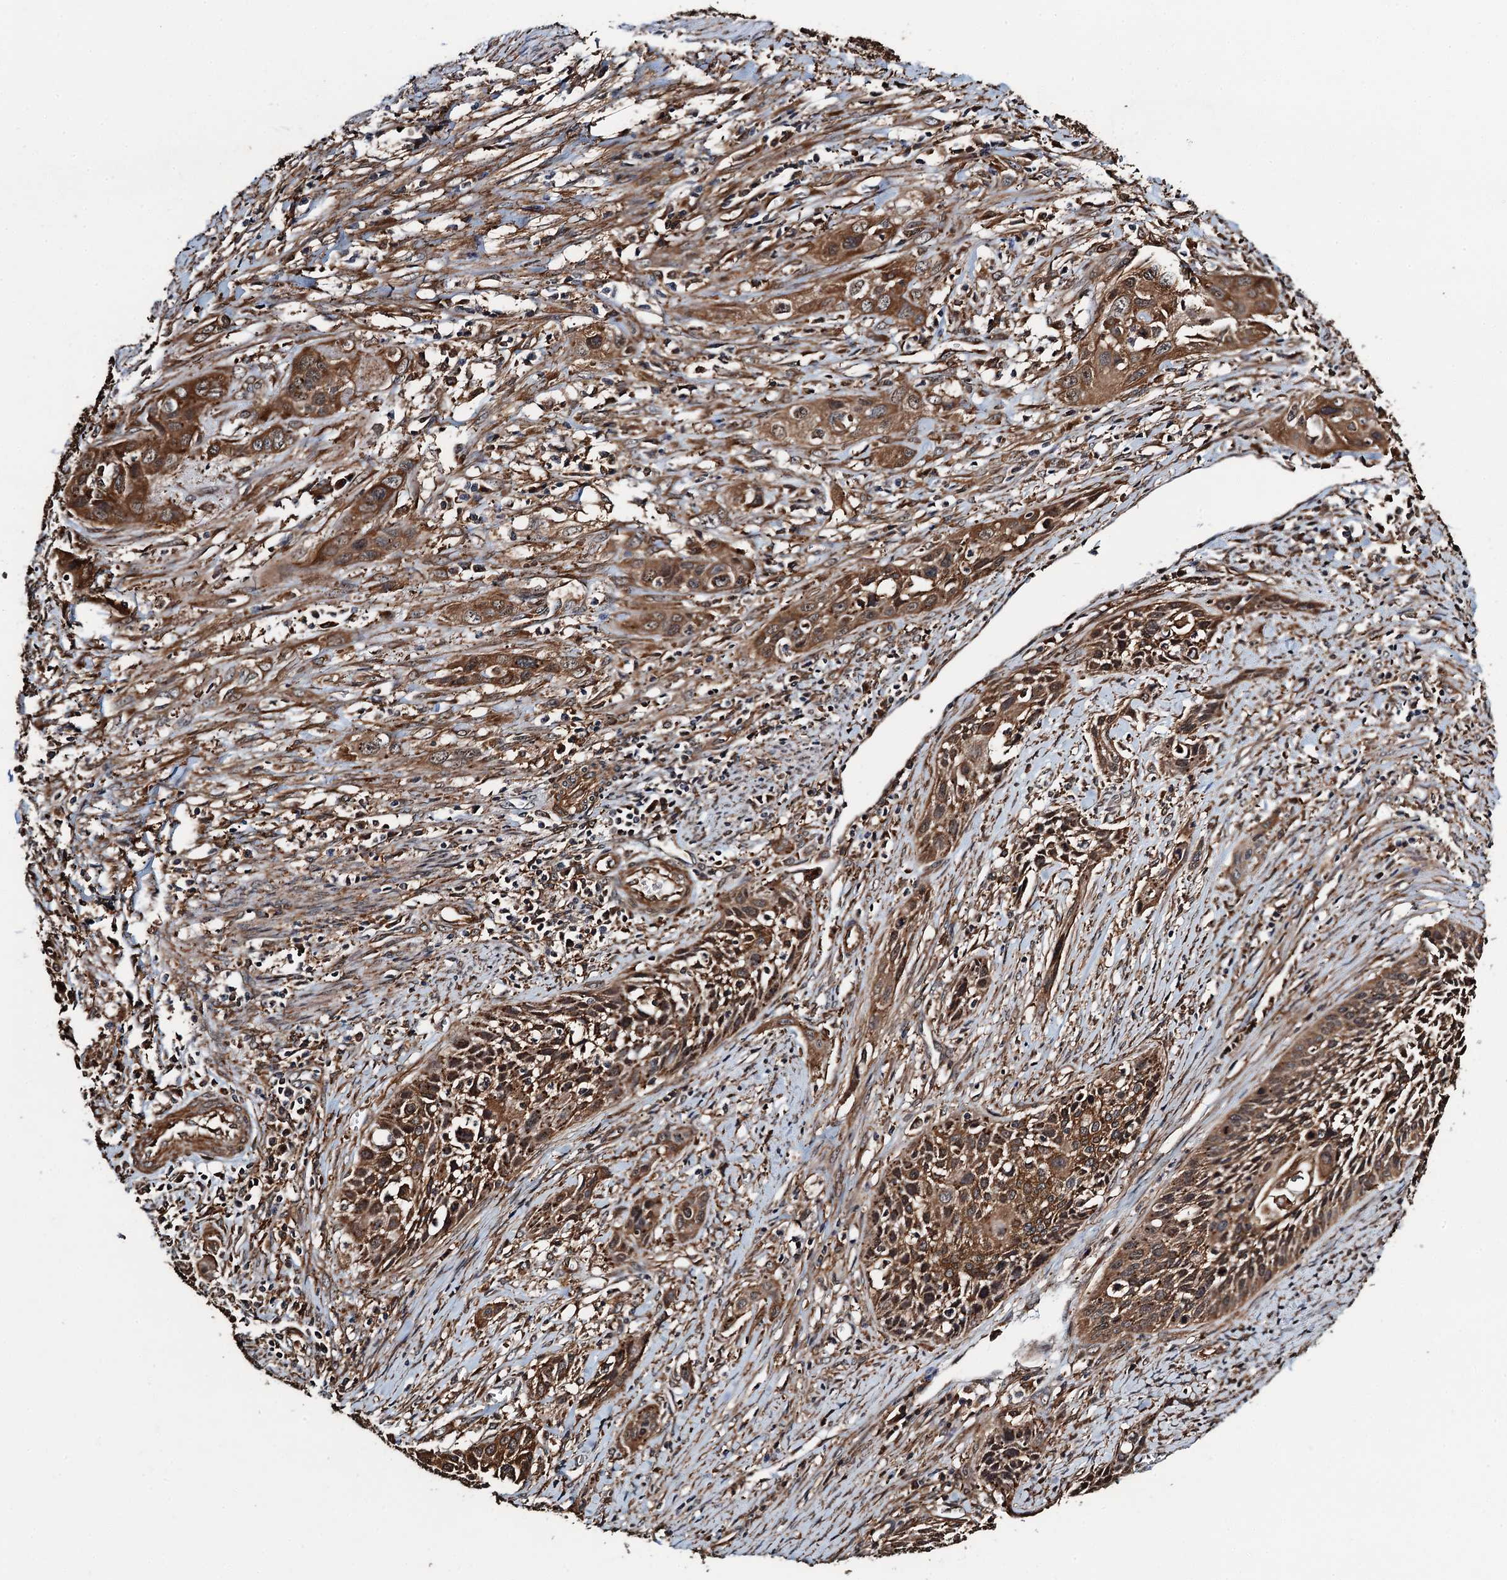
{"staining": {"intensity": "strong", "quantity": ">75%", "location": "cytoplasmic/membranous"}, "tissue": "cervical cancer", "cell_type": "Tumor cells", "image_type": "cancer", "snomed": [{"axis": "morphology", "description": "Squamous cell carcinoma, NOS"}, {"axis": "topography", "description": "Cervix"}], "caption": "Squamous cell carcinoma (cervical) tissue exhibits strong cytoplasmic/membranous positivity in about >75% of tumor cells, visualized by immunohistochemistry. The protein is shown in brown color, while the nuclei are stained blue.", "gene": "WHAMM", "patient": {"sex": "female", "age": 34}}